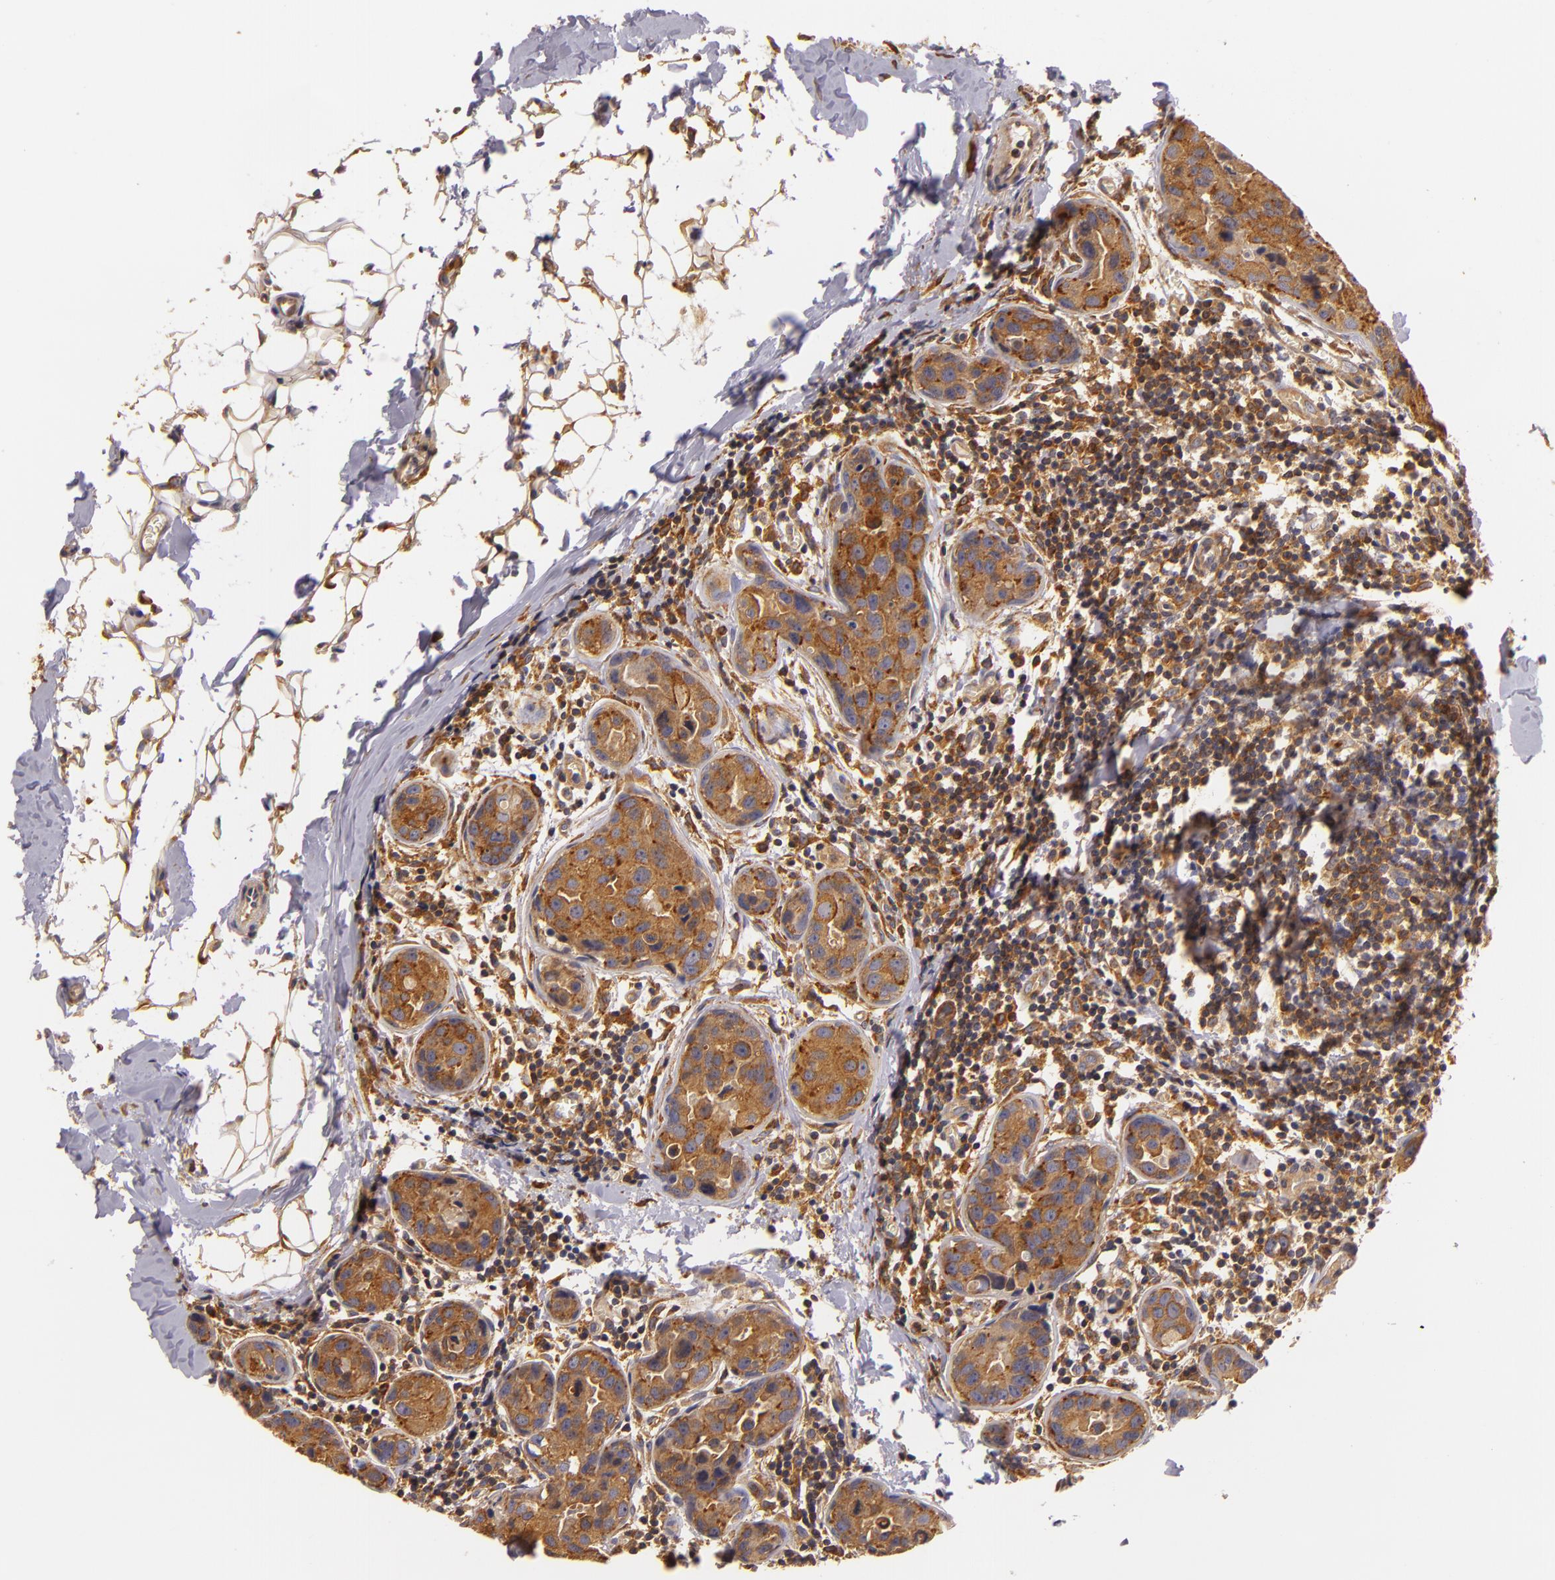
{"staining": {"intensity": "strong", "quantity": ">75%", "location": "cytoplasmic/membranous"}, "tissue": "breast cancer", "cell_type": "Tumor cells", "image_type": "cancer", "snomed": [{"axis": "morphology", "description": "Duct carcinoma"}, {"axis": "topography", "description": "Breast"}], "caption": "Immunohistochemistry (IHC) histopathology image of breast cancer (infiltrating ductal carcinoma) stained for a protein (brown), which displays high levels of strong cytoplasmic/membranous staining in approximately >75% of tumor cells.", "gene": "TOM1", "patient": {"sex": "female", "age": 24}}